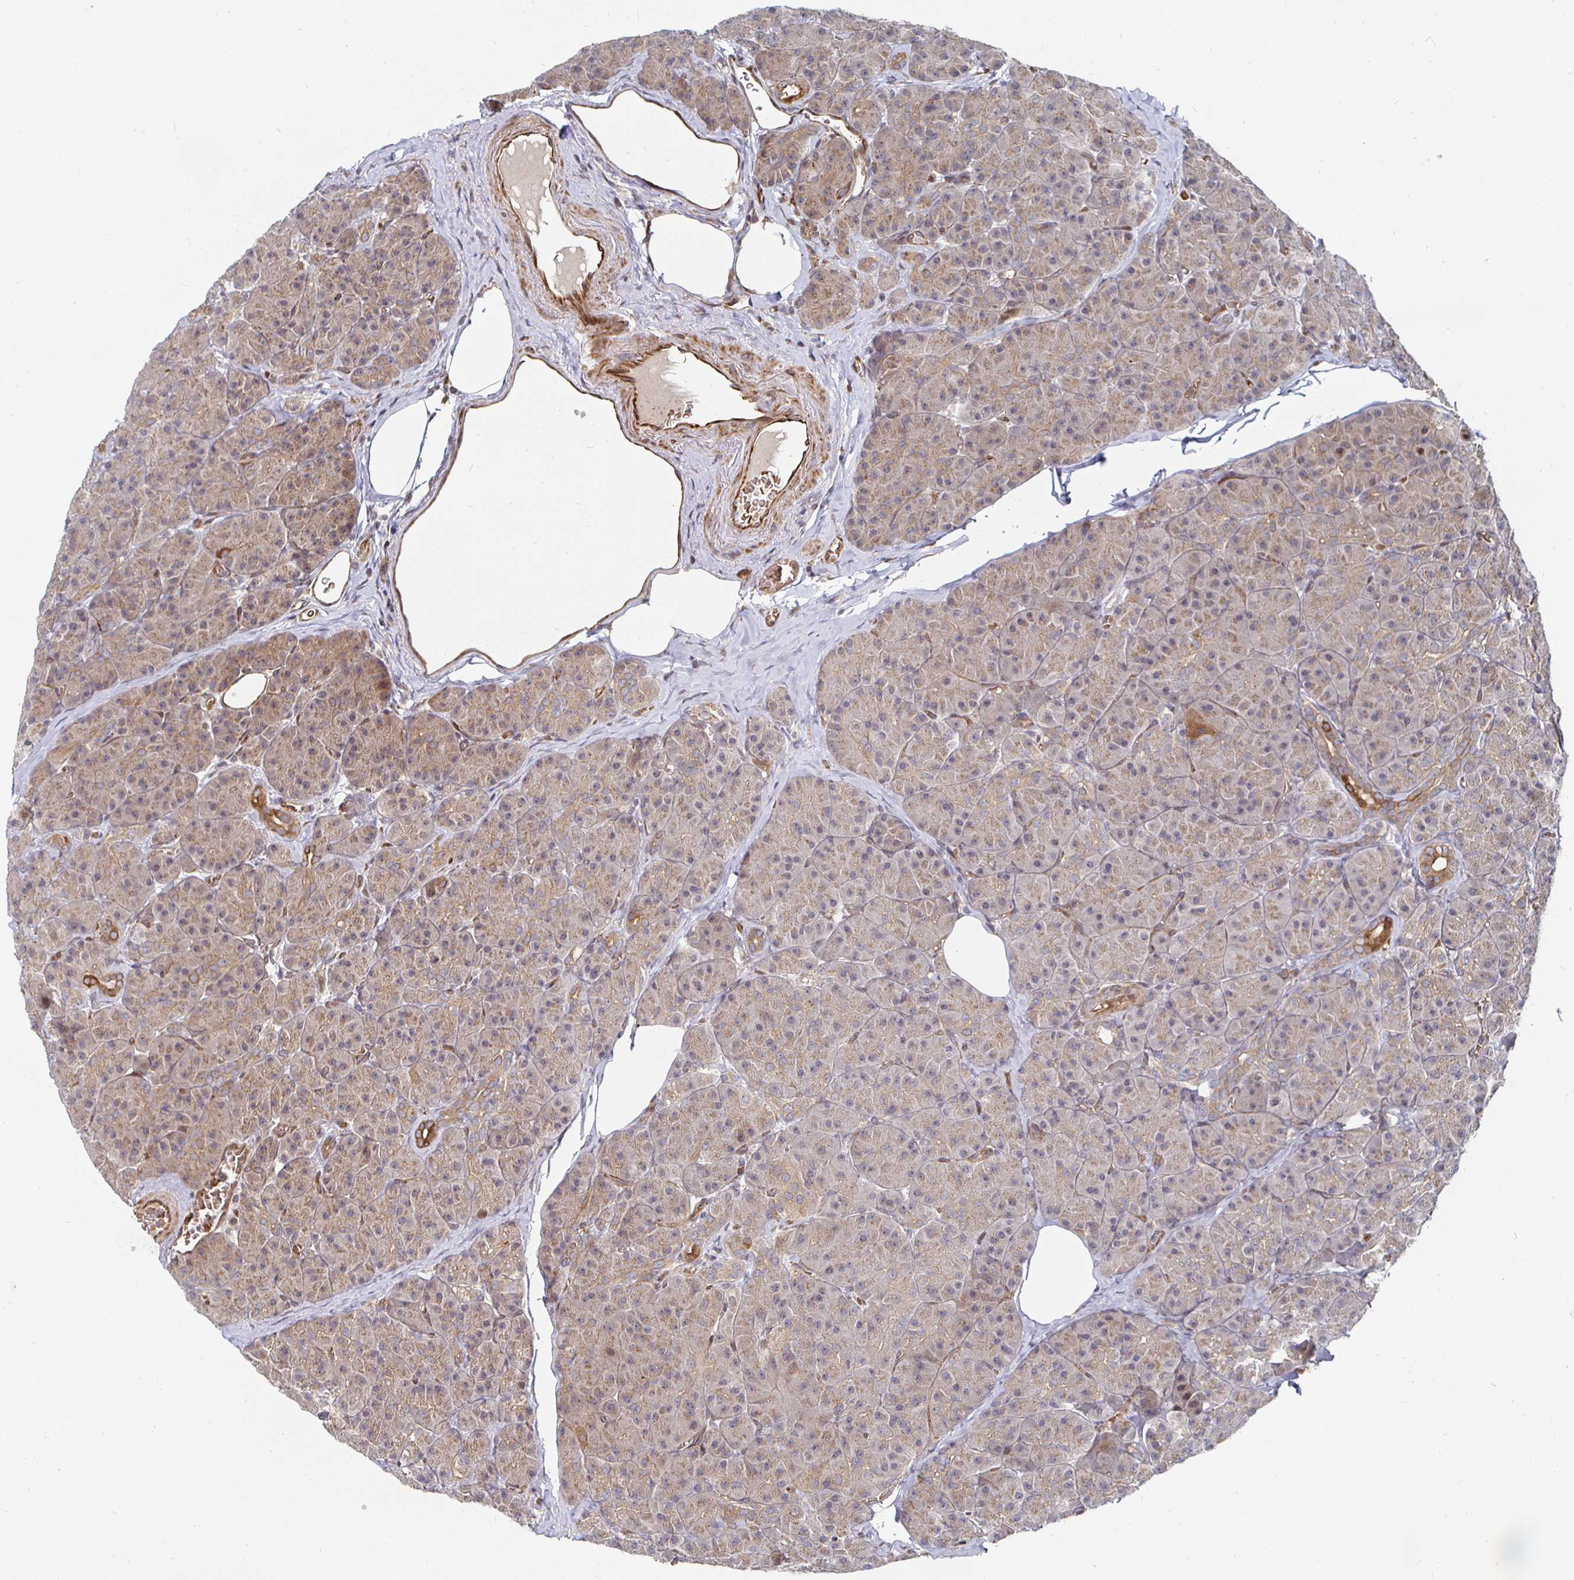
{"staining": {"intensity": "moderate", "quantity": "25%-75%", "location": "cytoplasmic/membranous"}, "tissue": "pancreas", "cell_type": "Exocrine glandular cells", "image_type": "normal", "snomed": [{"axis": "morphology", "description": "Normal tissue, NOS"}, {"axis": "topography", "description": "Pancreas"}], "caption": "Benign pancreas reveals moderate cytoplasmic/membranous staining in about 25%-75% of exocrine glandular cells.", "gene": "TBKBP1", "patient": {"sex": "male", "age": 57}}